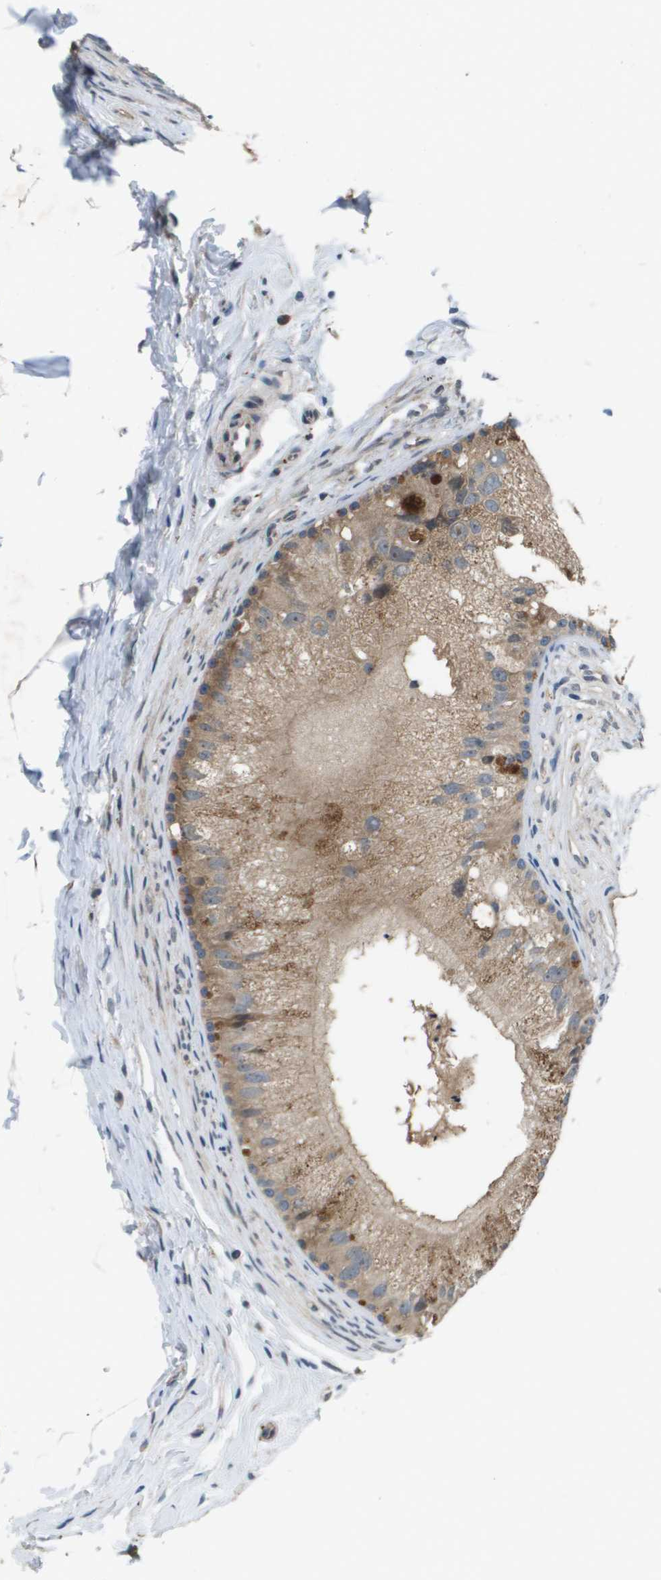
{"staining": {"intensity": "strong", "quantity": "<25%", "location": "cytoplasmic/membranous"}, "tissue": "epididymis", "cell_type": "Glandular cells", "image_type": "normal", "snomed": [{"axis": "morphology", "description": "Normal tissue, NOS"}, {"axis": "topography", "description": "Epididymis"}], "caption": "Normal epididymis demonstrates strong cytoplasmic/membranous expression in approximately <25% of glandular cells, visualized by immunohistochemistry.", "gene": "SLC25A20", "patient": {"sex": "male", "age": 56}}